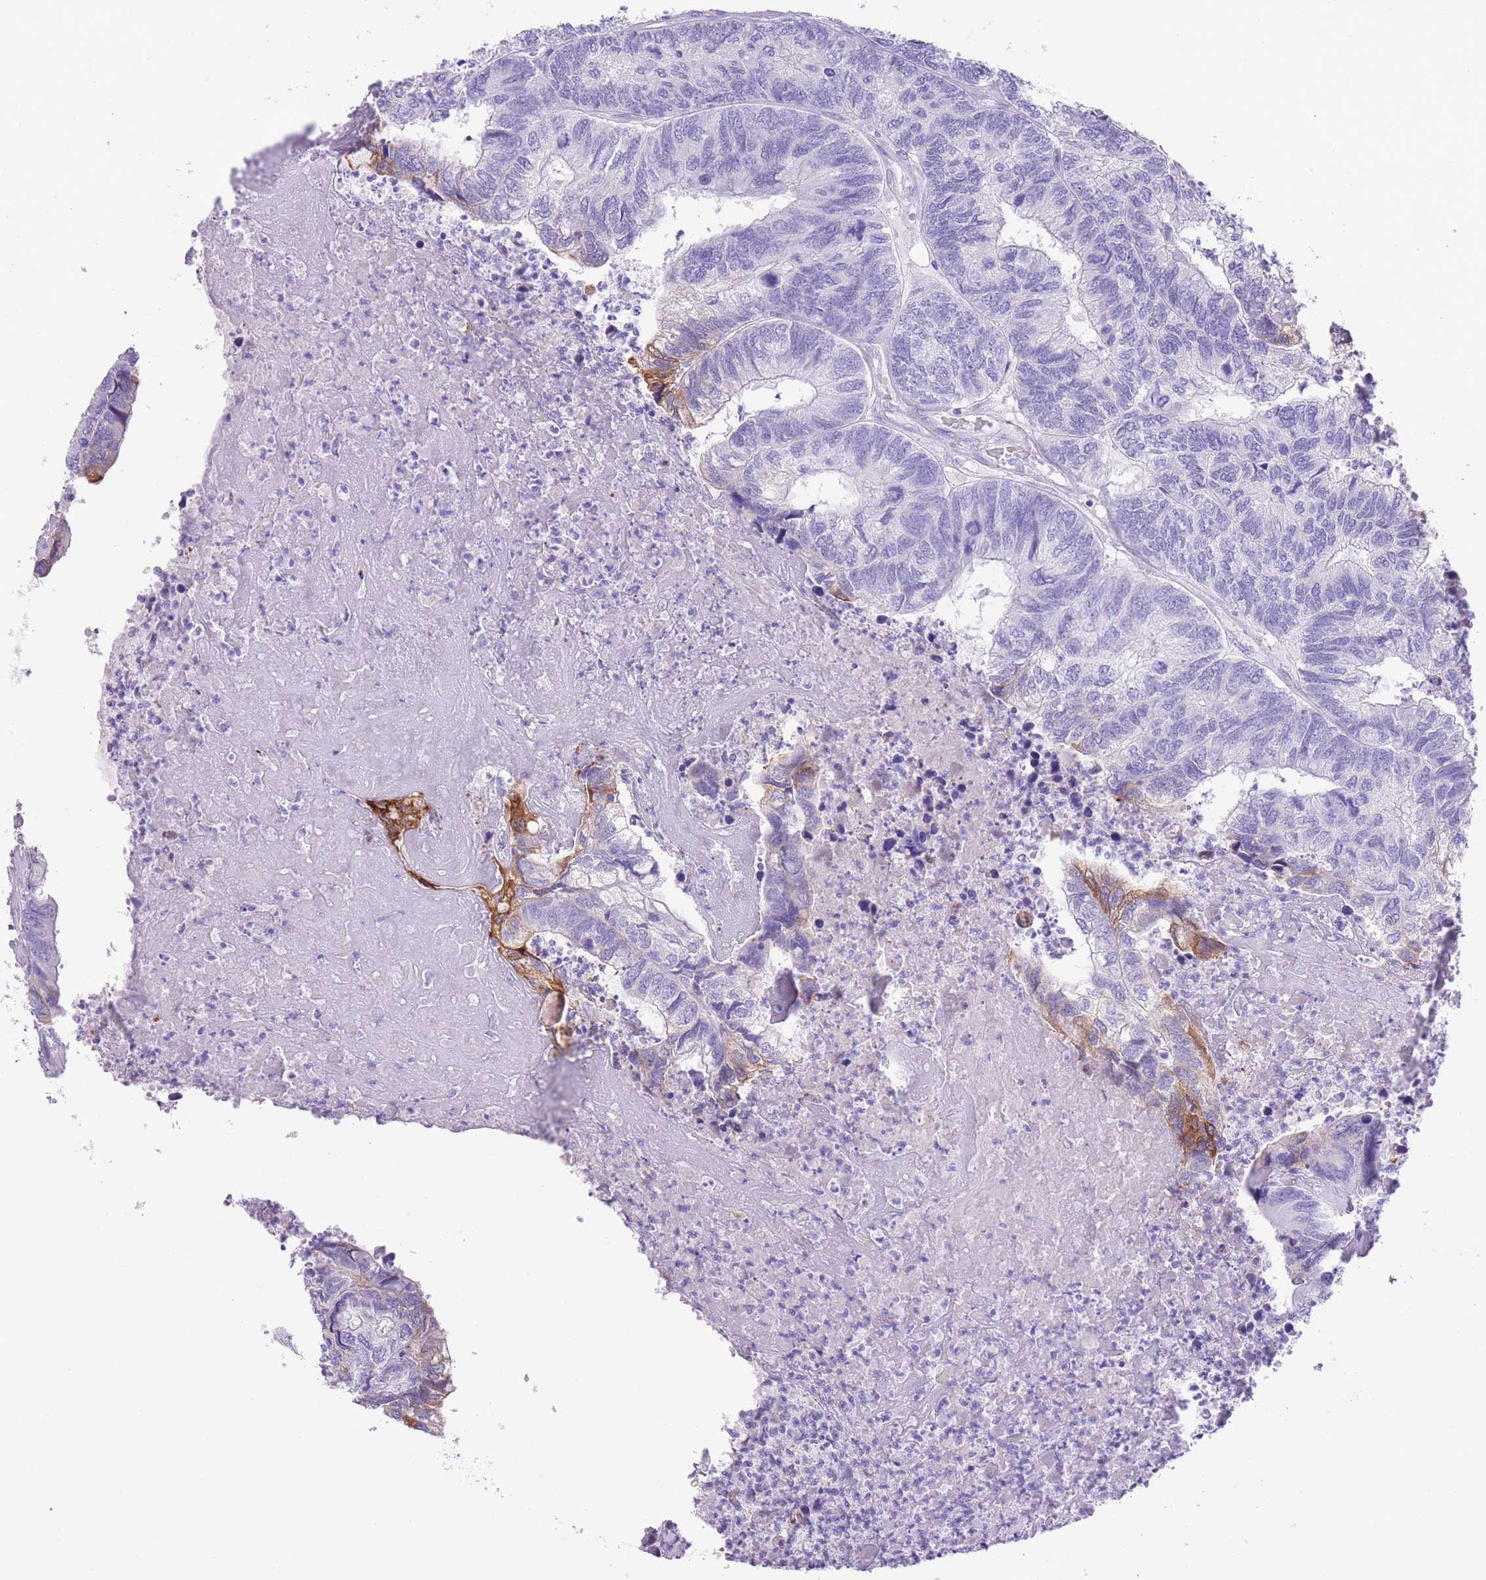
{"staining": {"intensity": "strong", "quantity": "<25%", "location": "cytoplasmic/membranous"}, "tissue": "colorectal cancer", "cell_type": "Tumor cells", "image_type": "cancer", "snomed": [{"axis": "morphology", "description": "Adenocarcinoma, NOS"}, {"axis": "topography", "description": "Colon"}], "caption": "Immunohistochemistry micrograph of colorectal cancer (adenocarcinoma) stained for a protein (brown), which exhibits medium levels of strong cytoplasmic/membranous staining in approximately <25% of tumor cells.", "gene": "RAI2", "patient": {"sex": "female", "age": 67}}